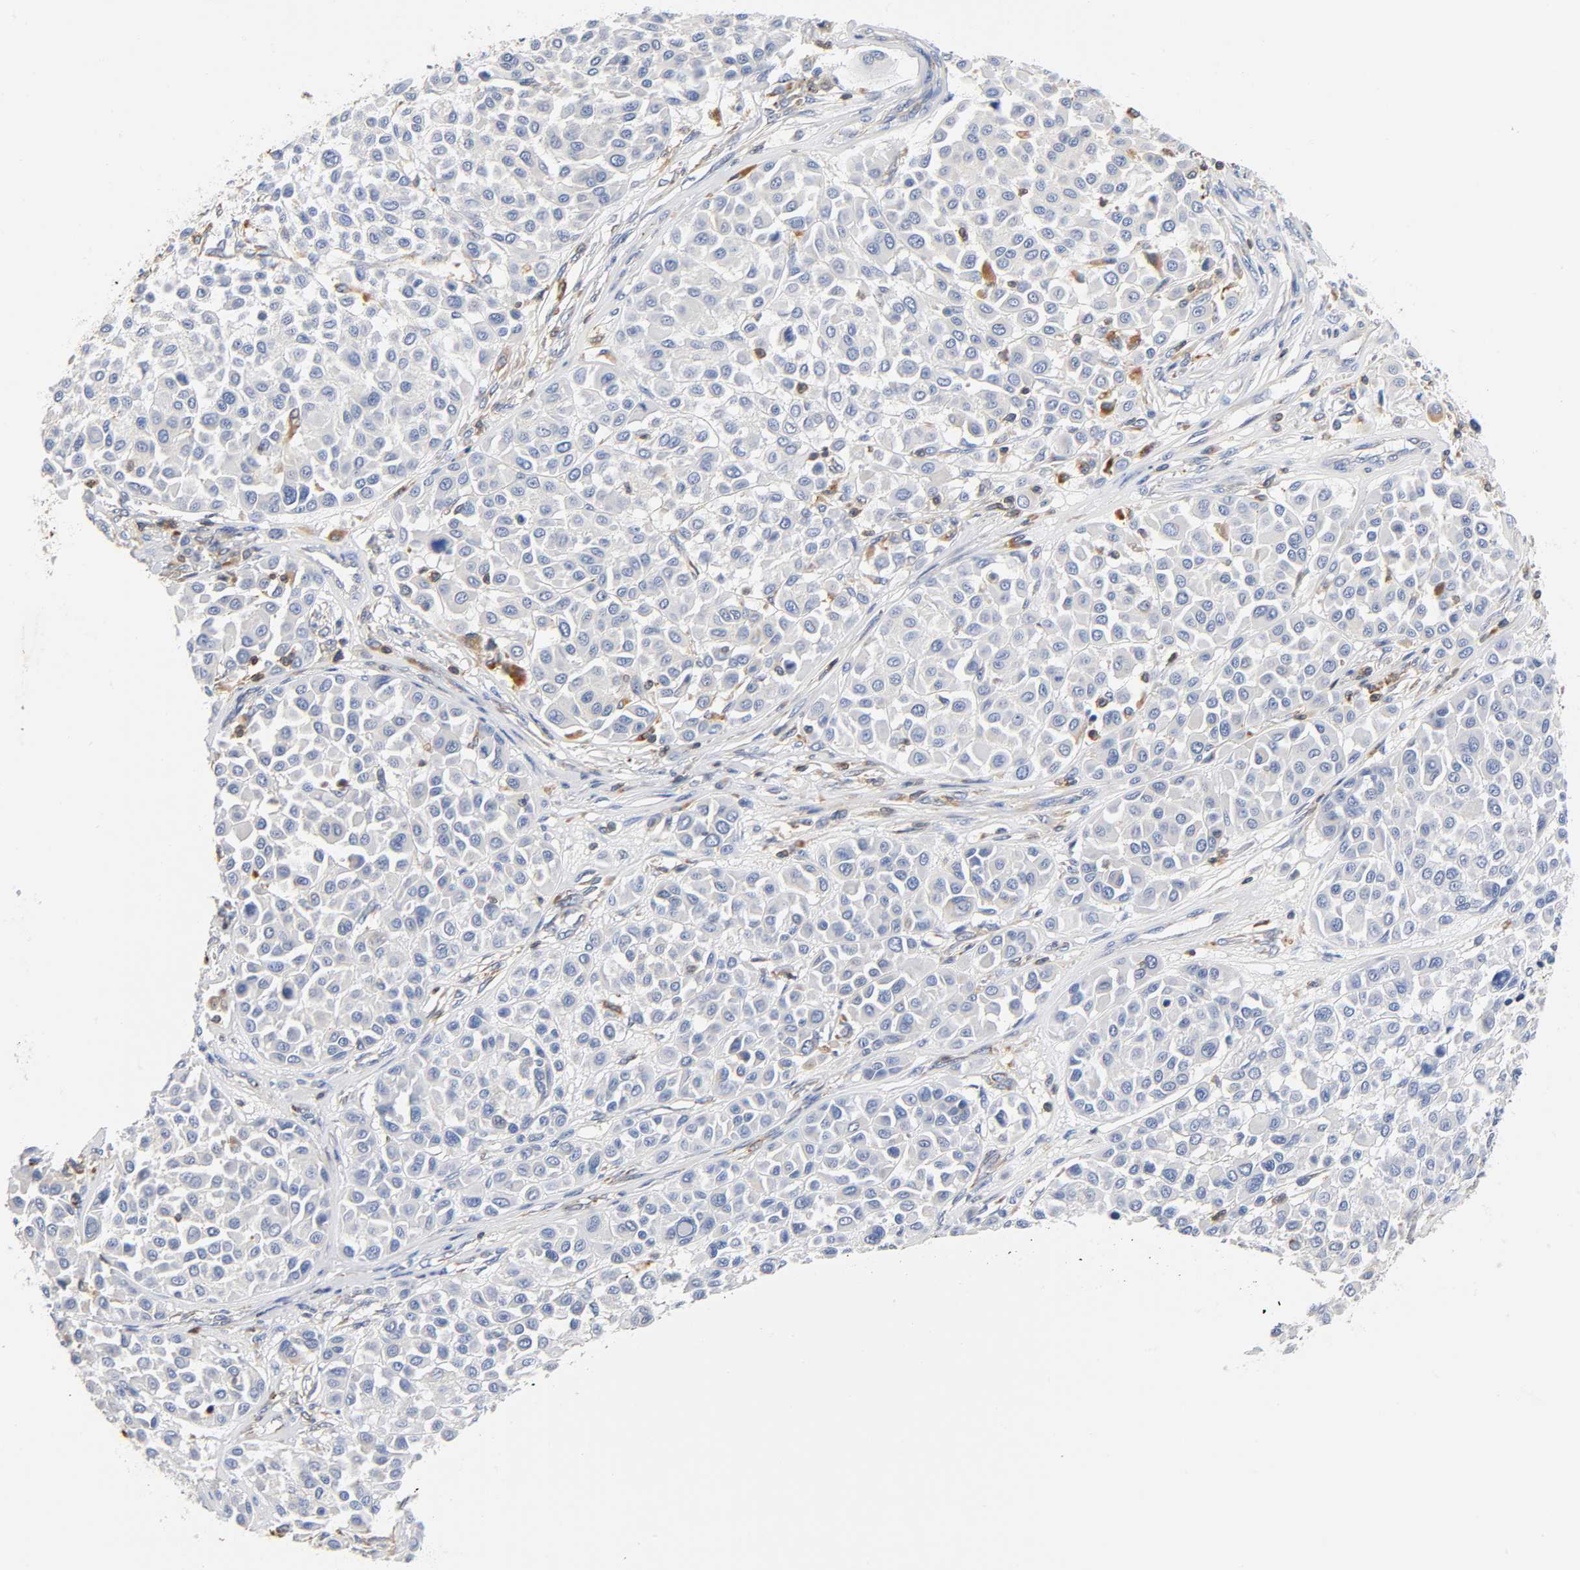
{"staining": {"intensity": "negative", "quantity": "none", "location": "none"}, "tissue": "melanoma", "cell_type": "Tumor cells", "image_type": "cancer", "snomed": [{"axis": "morphology", "description": "Malignant melanoma, Metastatic site"}, {"axis": "topography", "description": "Soft tissue"}], "caption": "Immunohistochemistry photomicrograph of neoplastic tissue: human melanoma stained with DAB exhibits no significant protein expression in tumor cells.", "gene": "UCKL1", "patient": {"sex": "male", "age": 41}}